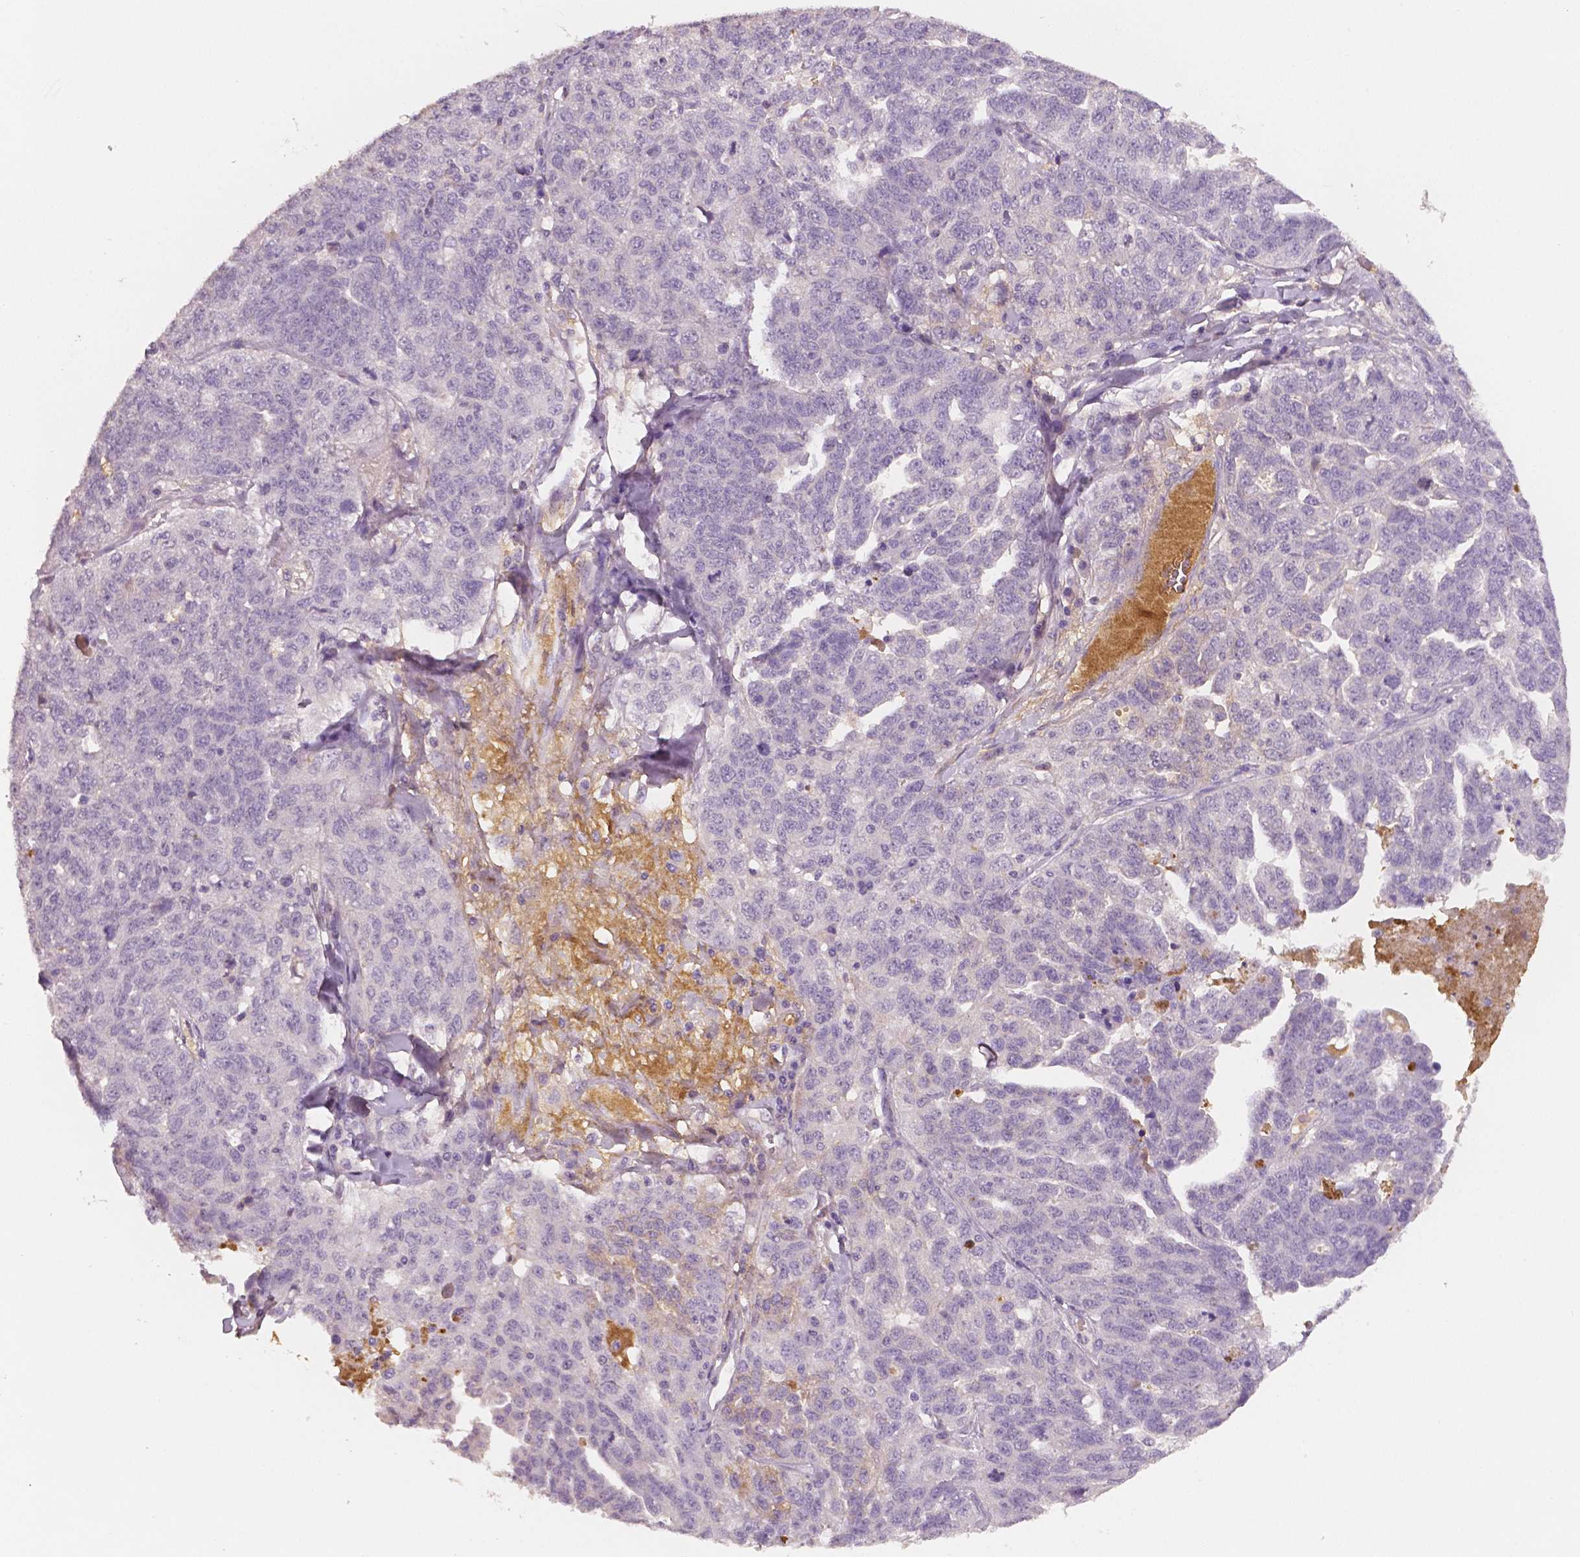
{"staining": {"intensity": "negative", "quantity": "none", "location": "none"}, "tissue": "ovarian cancer", "cell_type": "Tumor cells", "image_type": "cancer", "snomed": [{"axis": "morphology", "description": "Cystadenocarcinoma, serous, NOS"}, {"axis": "topography", "description": "Ovary"}], "caption": "Tumor cells show no significant protein expression in ovarian cancer.", "gene": "APOA4", "patient": {"sex": "female", "age": 71}}